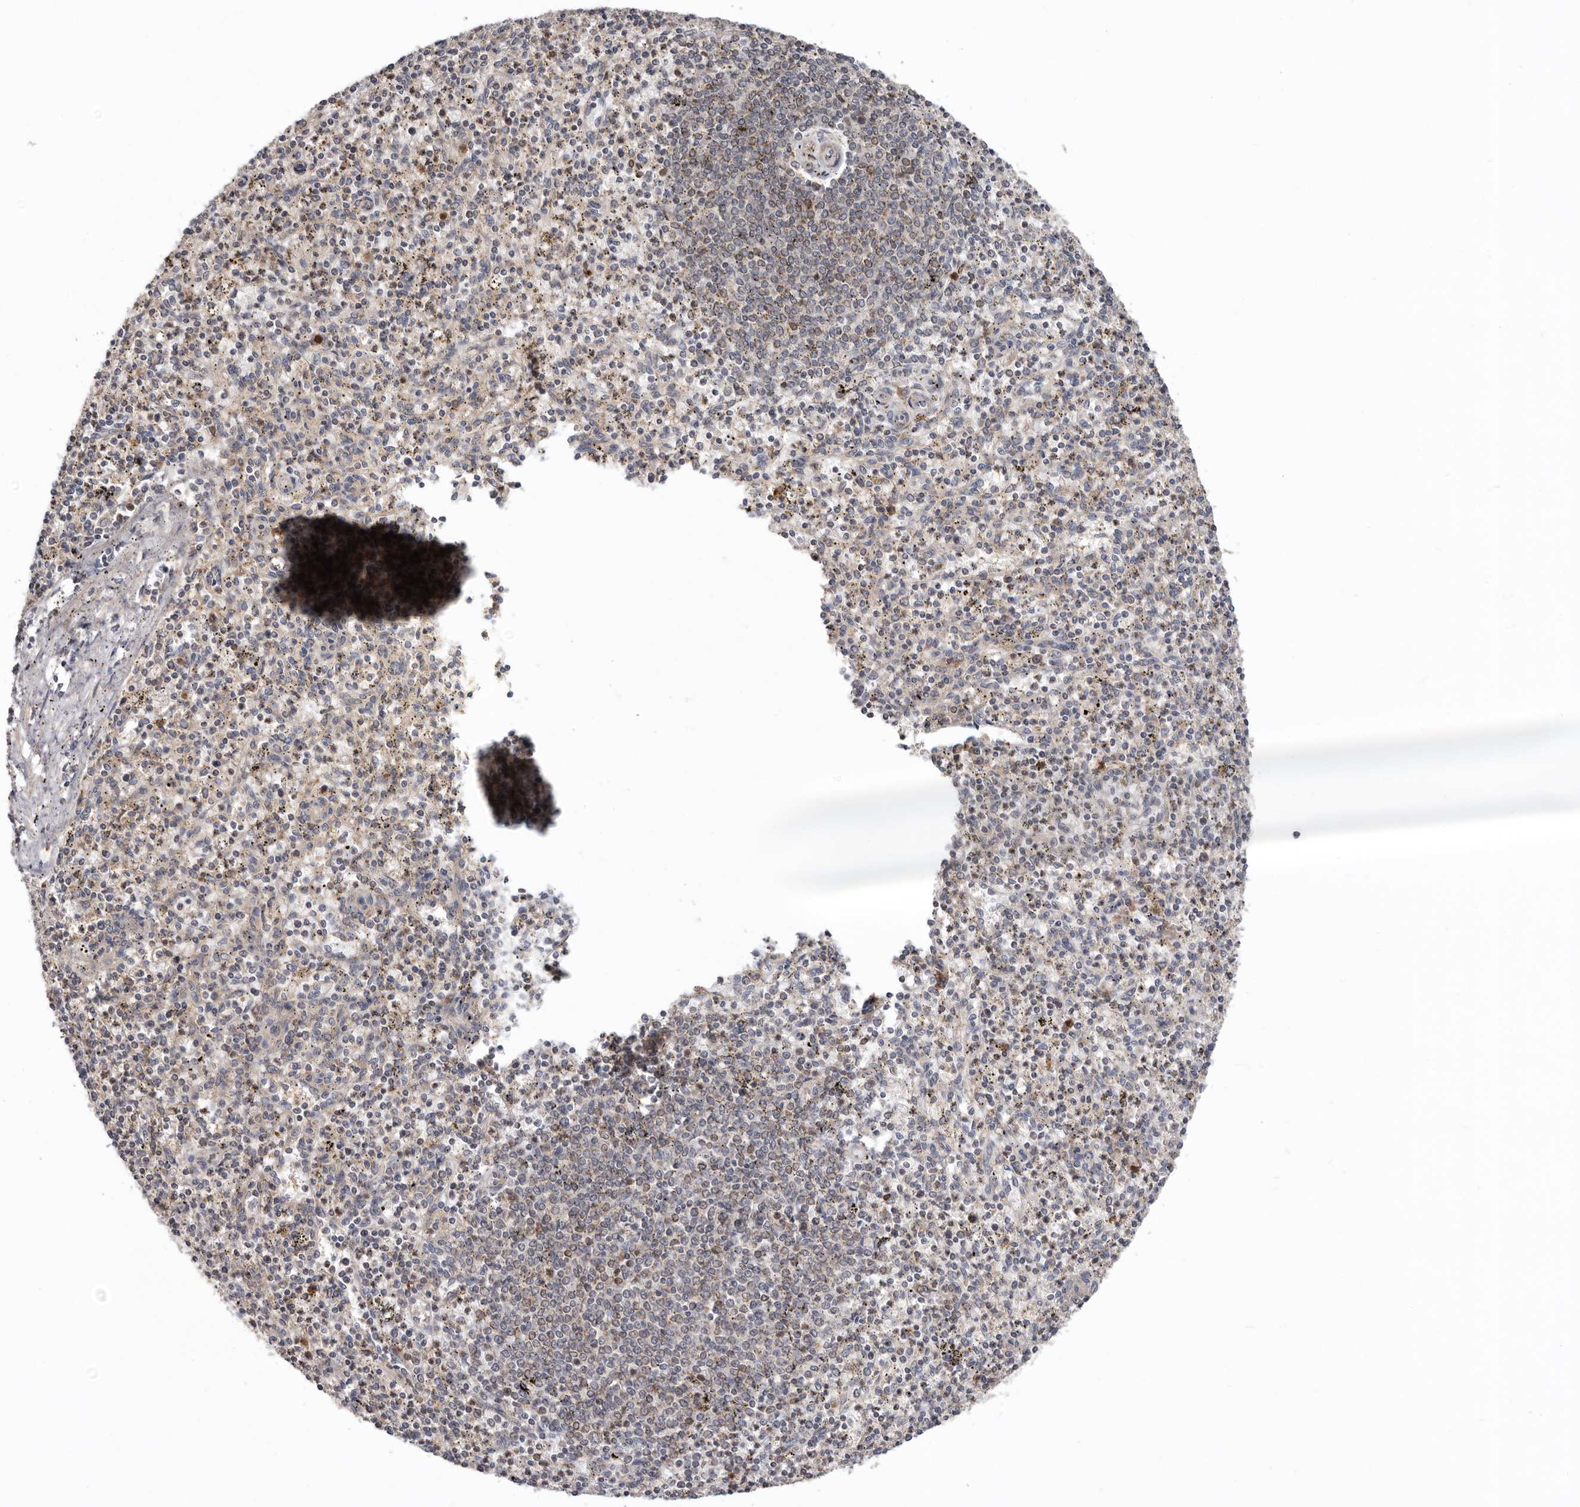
{"staining": {"intensity": "negative", "quantity": "none", "location": "none"}, "tissue": "spleen", "cell_type": "Cells in red pulp", "image_type": "normal", "snomed": [{"axis": "morphology", "description": "Normal tissue, NOS"}, {"axis": "topography", "description": "Spleen"}], "caption": "Immunohistochemistry of normal spleen reveals no staining in cells in red pulp. Brightfield microscopy of IHC stained with DAB (brown) and hematoxylin (blue), captured at high magnification.", "gene": "TMUB1", "patient": {"sex": "male", "age": 72}}